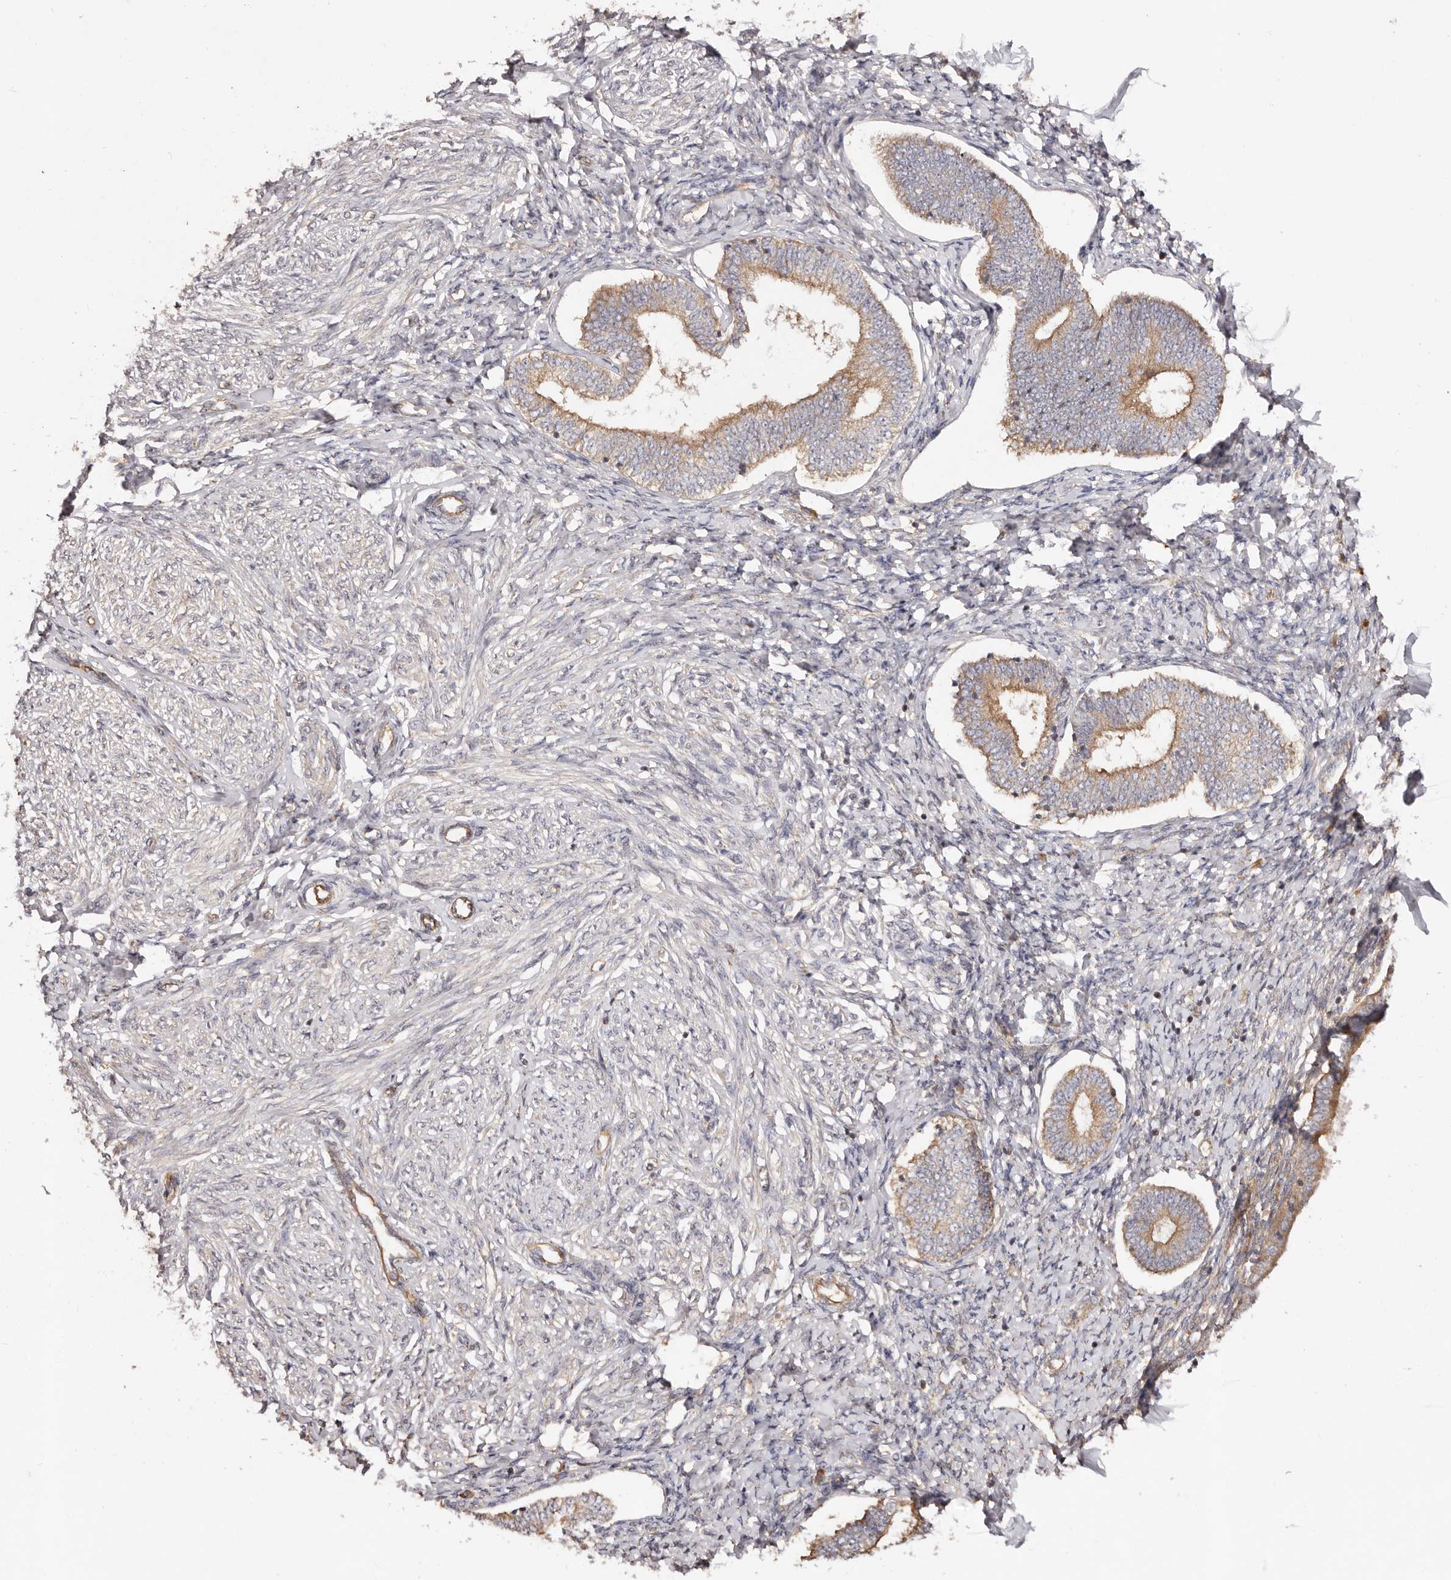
{"staining": {"intensity": "moderate", "quantity": "25%-75%", "location": "cytoplasmic/membranous"}, "tissue": "endometrium", "cell_type": "Cells in endometrial stroma", "image_type": "normal", "snomed": [{"axis": "morphology", "description": "Normal tissue, NOS"}, {"axis": "topography", "description": "Endometrium"}], "caption": "Cells in endometrial stroma display medium levels of moderate cytoplasmic/membranous expression in approximately 25%-75% of cells in benign human endometrium.", "gene": "RPS6", "patient": {"sex": "female", "age": 72}}